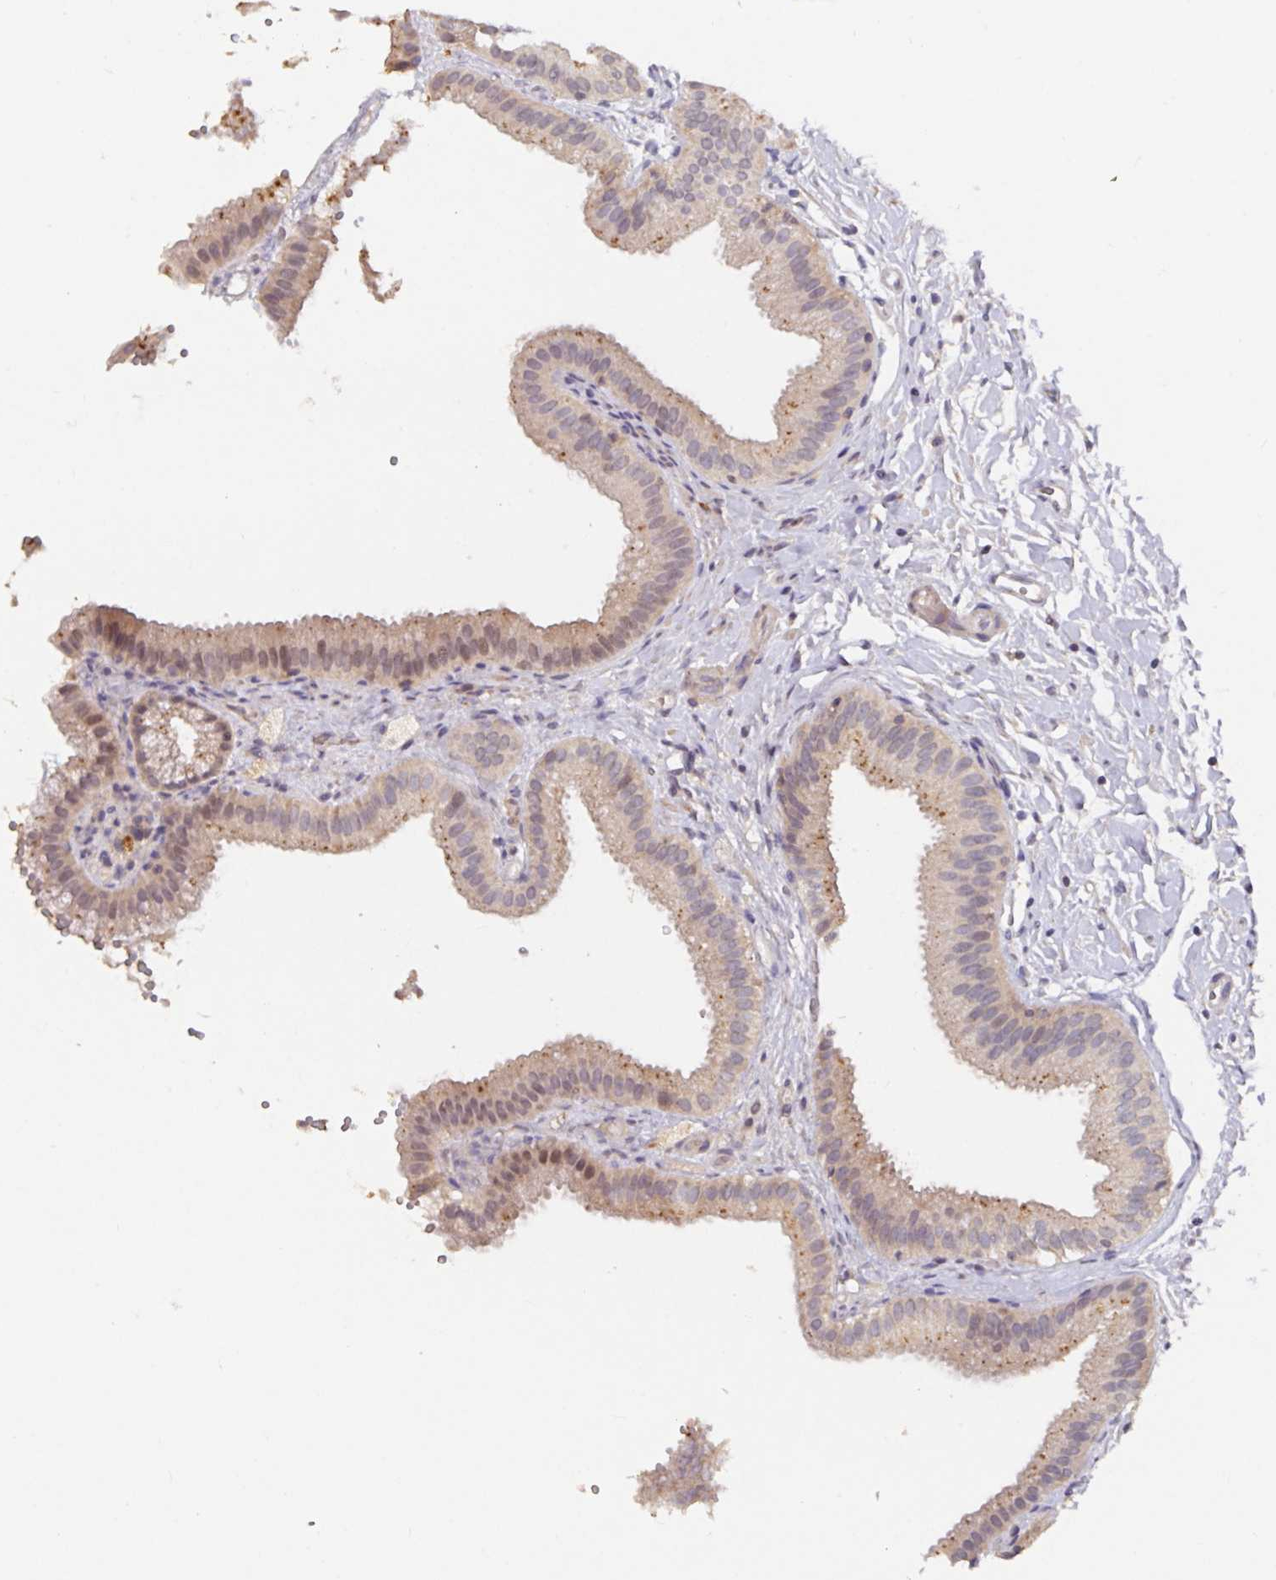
{"staining": {"intensity": "weak", "quantity": "25%-75%", "location": "cytoplasmic/membranous"}, "tissue": "gallbladder", "cell_type": "Glandular cells", "image_type": "normal", "snomed": [{"axis": "morphology", "description": "Normal tissue, NOS"}, {"axis": "topography", "description": "Gallbladder"}], "caption": "Immunohistochemistry (DAB) staining of unremarkable human gallbladder exhibits weak cytoplasmic/membranous protein staining in approximately 25%-75% of glandular cells. The staining was performed using DAB, with brown indicating positive protein expression. Nuclei are stained blue with hematoxylin.", "gene": "HEPN1", "patient": {"sex": "female", "age": 63}}